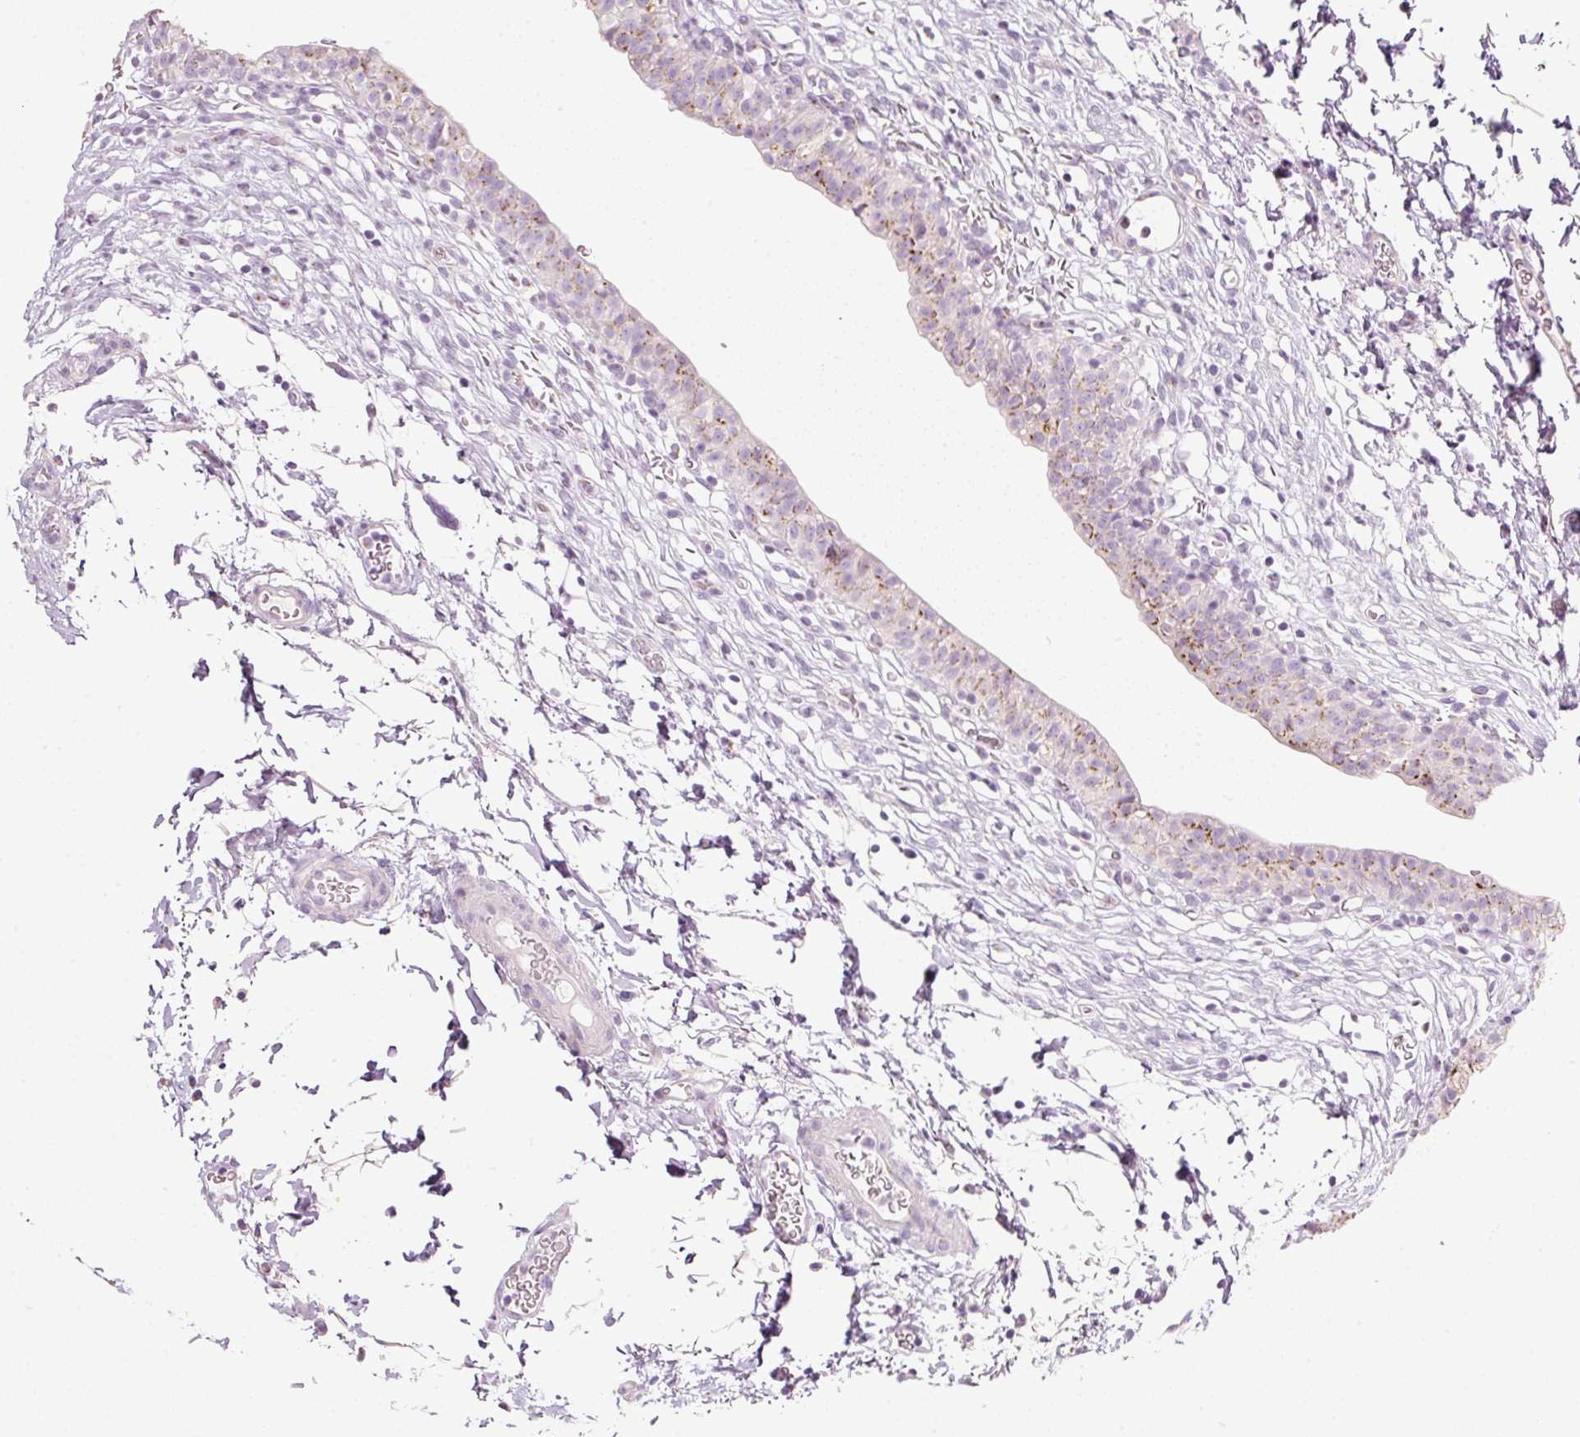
{"staining": {"intensity": "strong", "quantity": "25%-75%", "location": "cytoplasmic/membranous"}, "tissue": "urinary bladder", "cell_type": "Urothelial cells", "image_type": "normal", "snomed": [{"axis": "morphology", "description": "Normal tissue, NOS"}, {"axis": "topography", "description": "Urinary bladder"}, {"axis": "topography", "description": "Peripheral nerve tissue"}], "caption": "This micrograph displays benign urinary bladder stained with IHC to label a protein in brown. The cytoplasmic/membranous of urothelial cells show strong positivity for the protein. Nuclei are counter-stained blue.", "gene": "PDXDC1", "patient": {"sex": "male", "age": 55}}